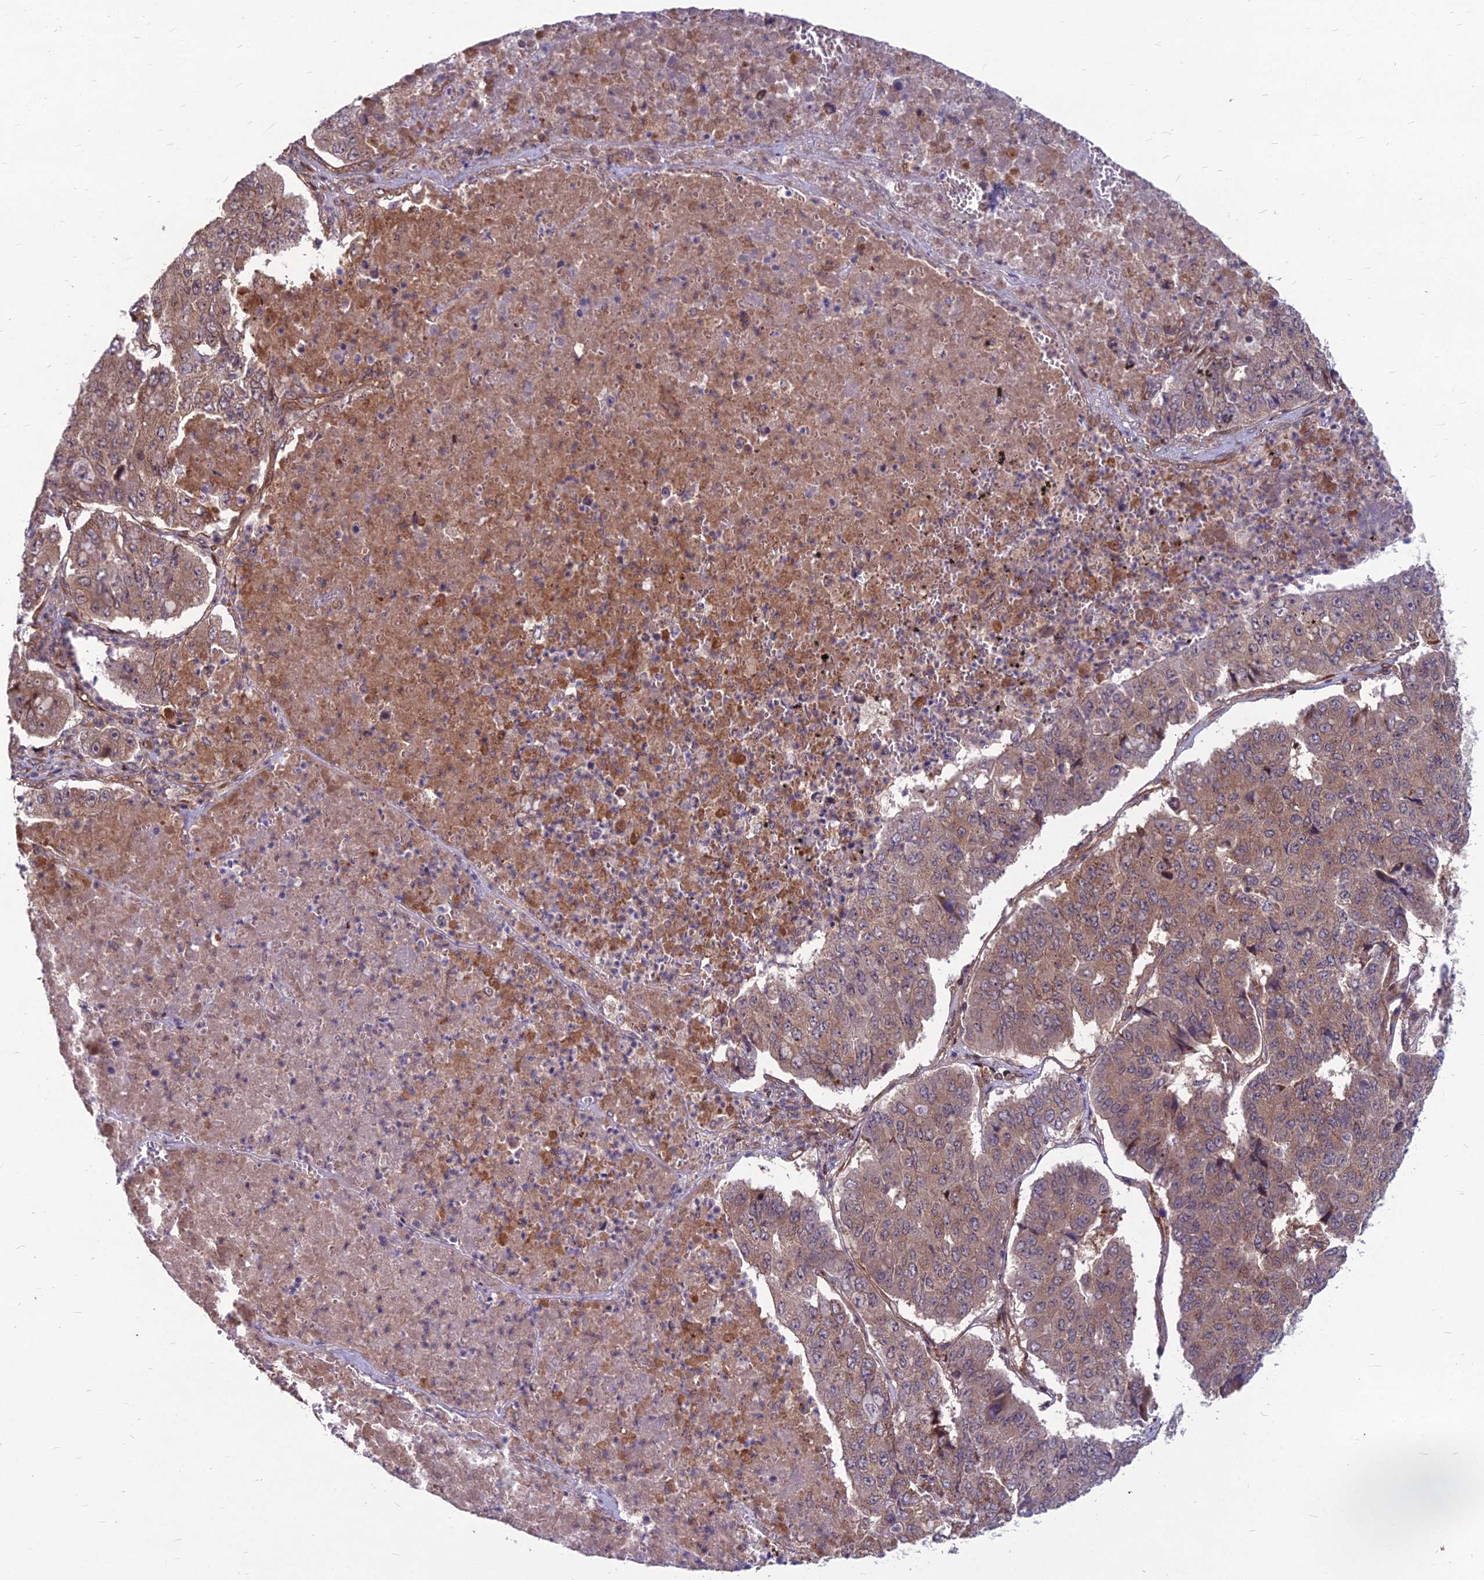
{"staining": {"intensity": "moderate", "quantity": "<25%", "location": "cytoplasmic/membranous"}, "tissue": "pancreatic cancer", "cell_type": "Tumor cells", "image_type": "cancer", "snomed": [{"axis": "morphology", "description": "Adenocarcinoma, NOS"}, {"axis": "topography", "description": "Pancreas"}], "caption": "Protein staining by immunohistochemistry displays moderate cytoplasmic/membranous expression in about <25% of tumor cells in pancreatic cancer (adenocarcinoma).", "gene": "MFSD8", "patient": {"sex": "male", "age": 50}}